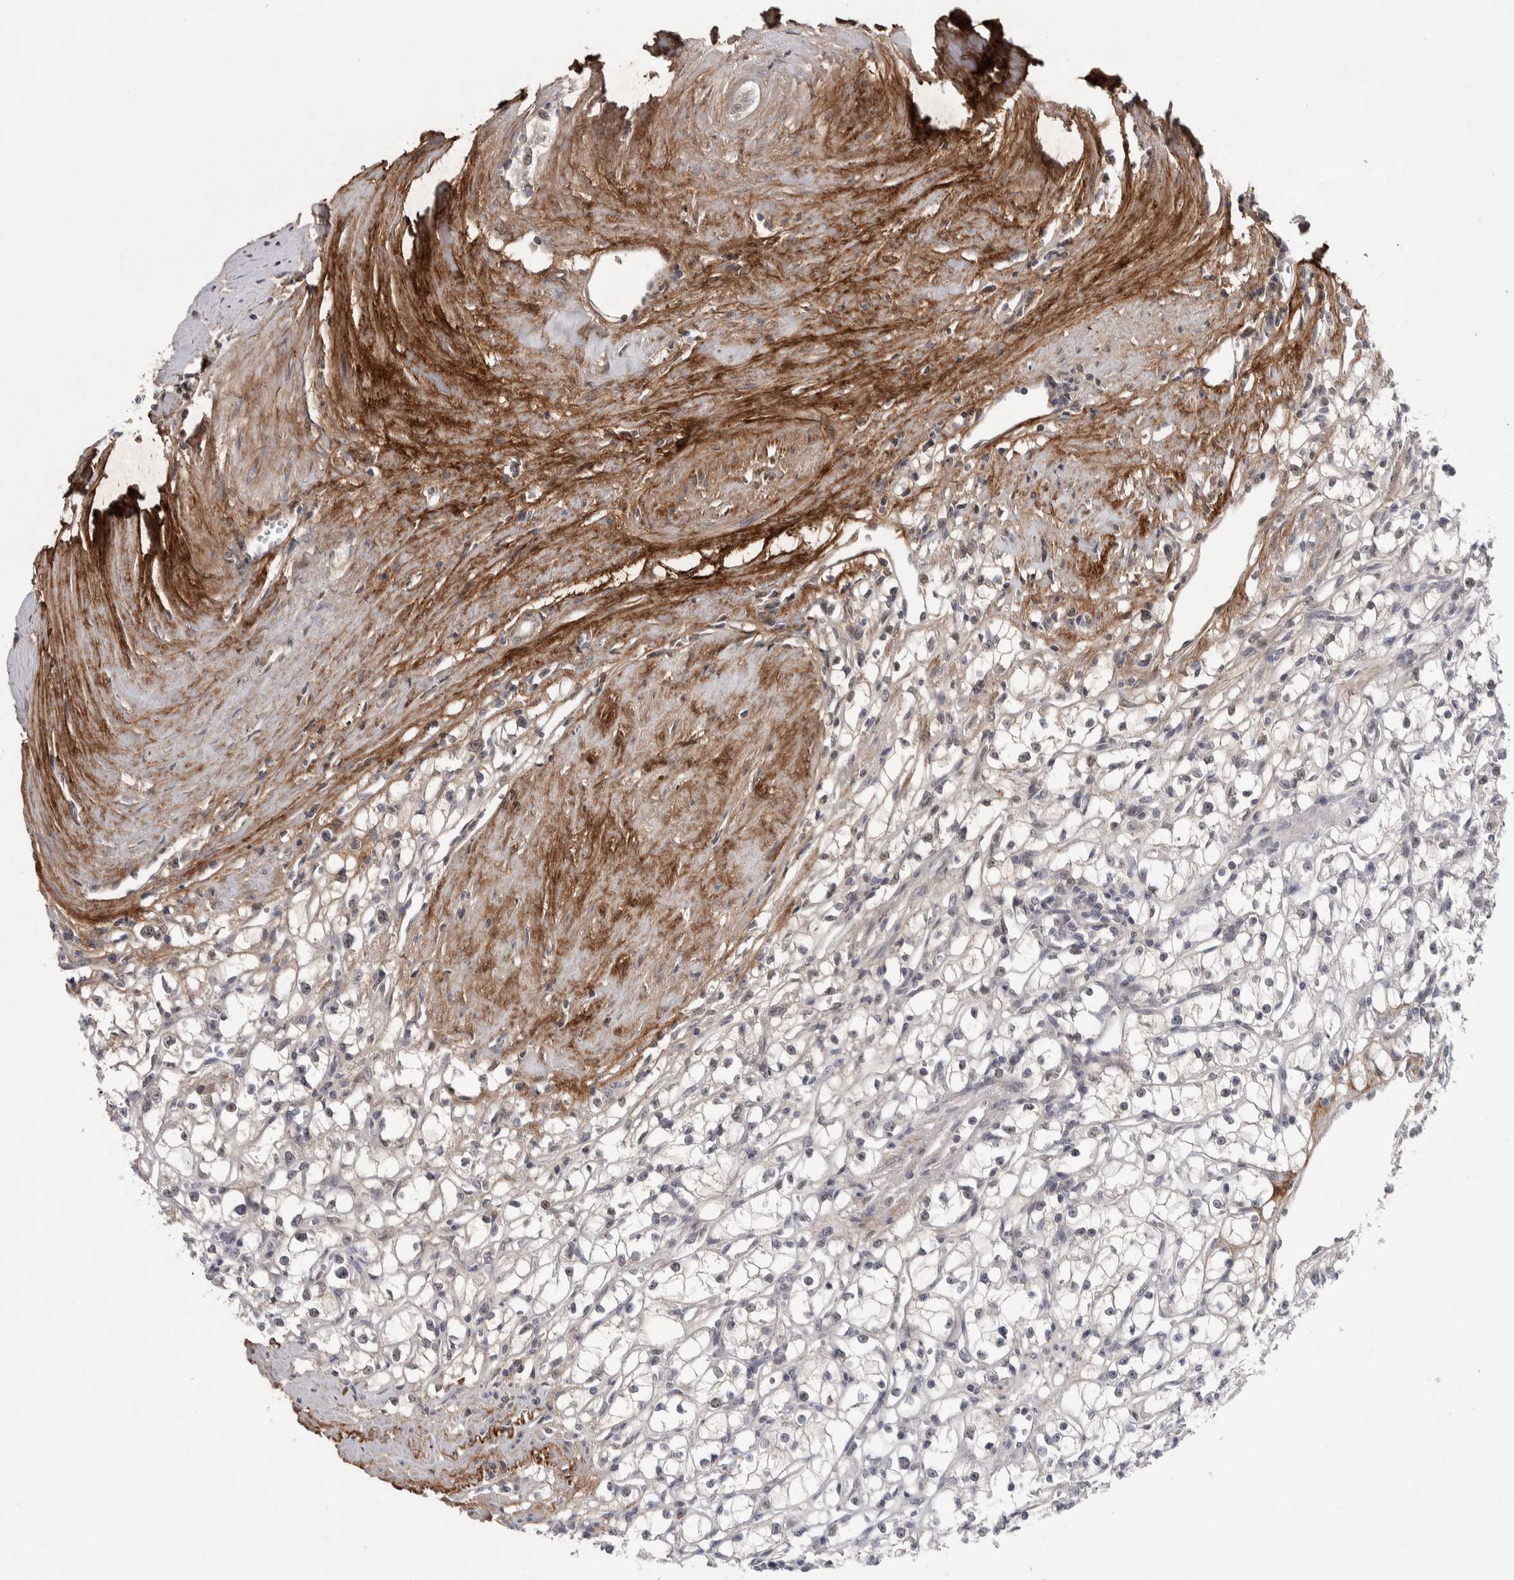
{"staining": {"intensity": "weak", "quantity": "<25%", "location": "nuclear"}, "tissue": "renal cancer", "cell_type": "Tumor cells", "image_type": "cancer", "snomed": [{"axis": "morphology", "description": "Adenocarcinoma, NOS"}, {"axis": "topography", "description": "Kidney"}], "caption": "A histopathology image of human renal adenocarcinoma is negative for staining in tumor cells.", "gene": "ASPN", "patient": {"sex": "male", "age": 56}}